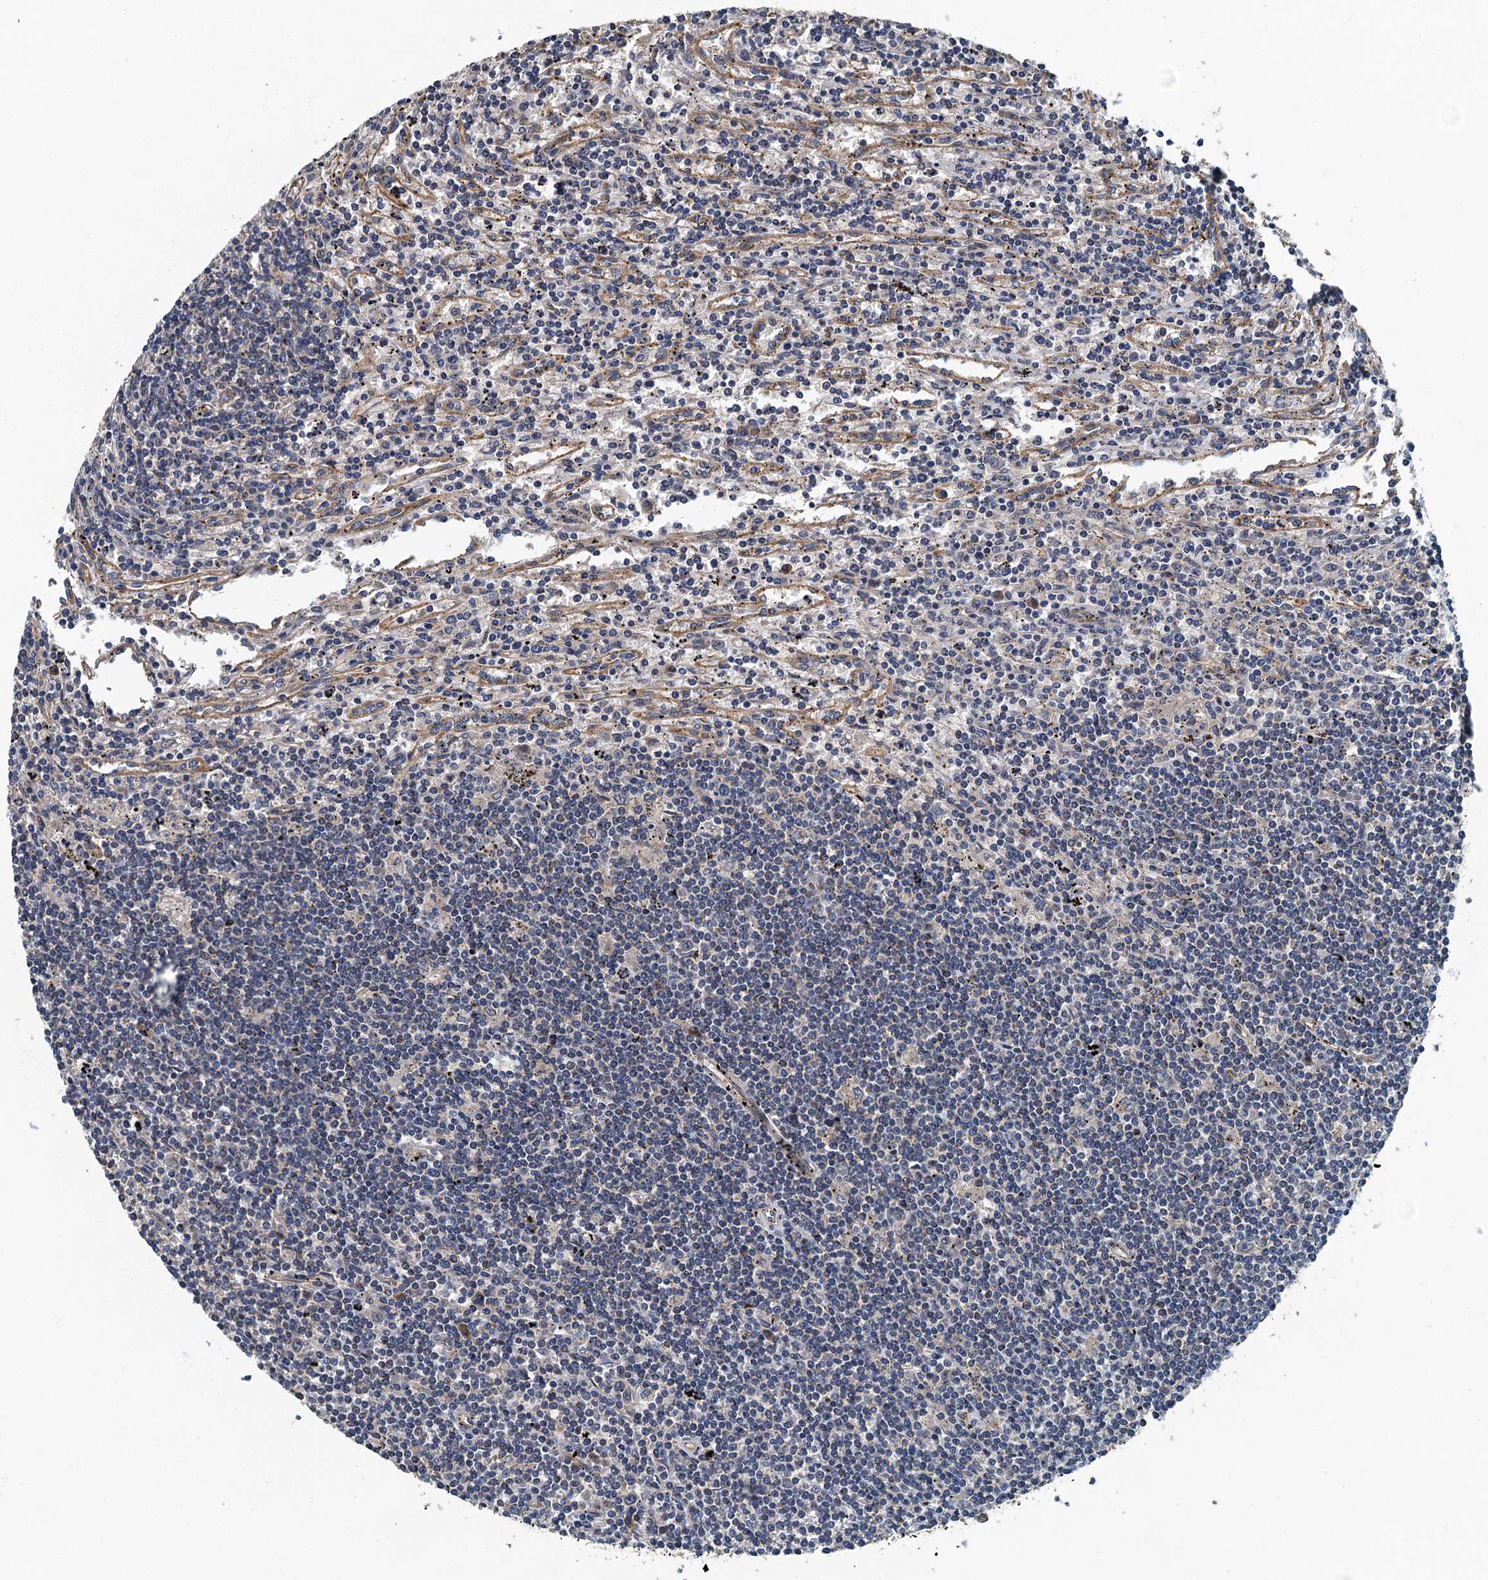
{"staining": {"intensity": "negative", "quantity": "none", "location": "none"}, "tissue": "lymphoma", "cell_type": "Tumor cells", "image_type": "cancer", "snomed": [{"axis": "morphology", "description": "Malignant lymphoma, non-Hodgkin's type, Low grade"}, {"axis": "topography", "description": "Spleen"}], "caption": "Human lymphoma stained for a protein using IHC shows no positivity in tumor cells.", "gene": "DDX49", "patient": {"sex": "male", "age": 76}}